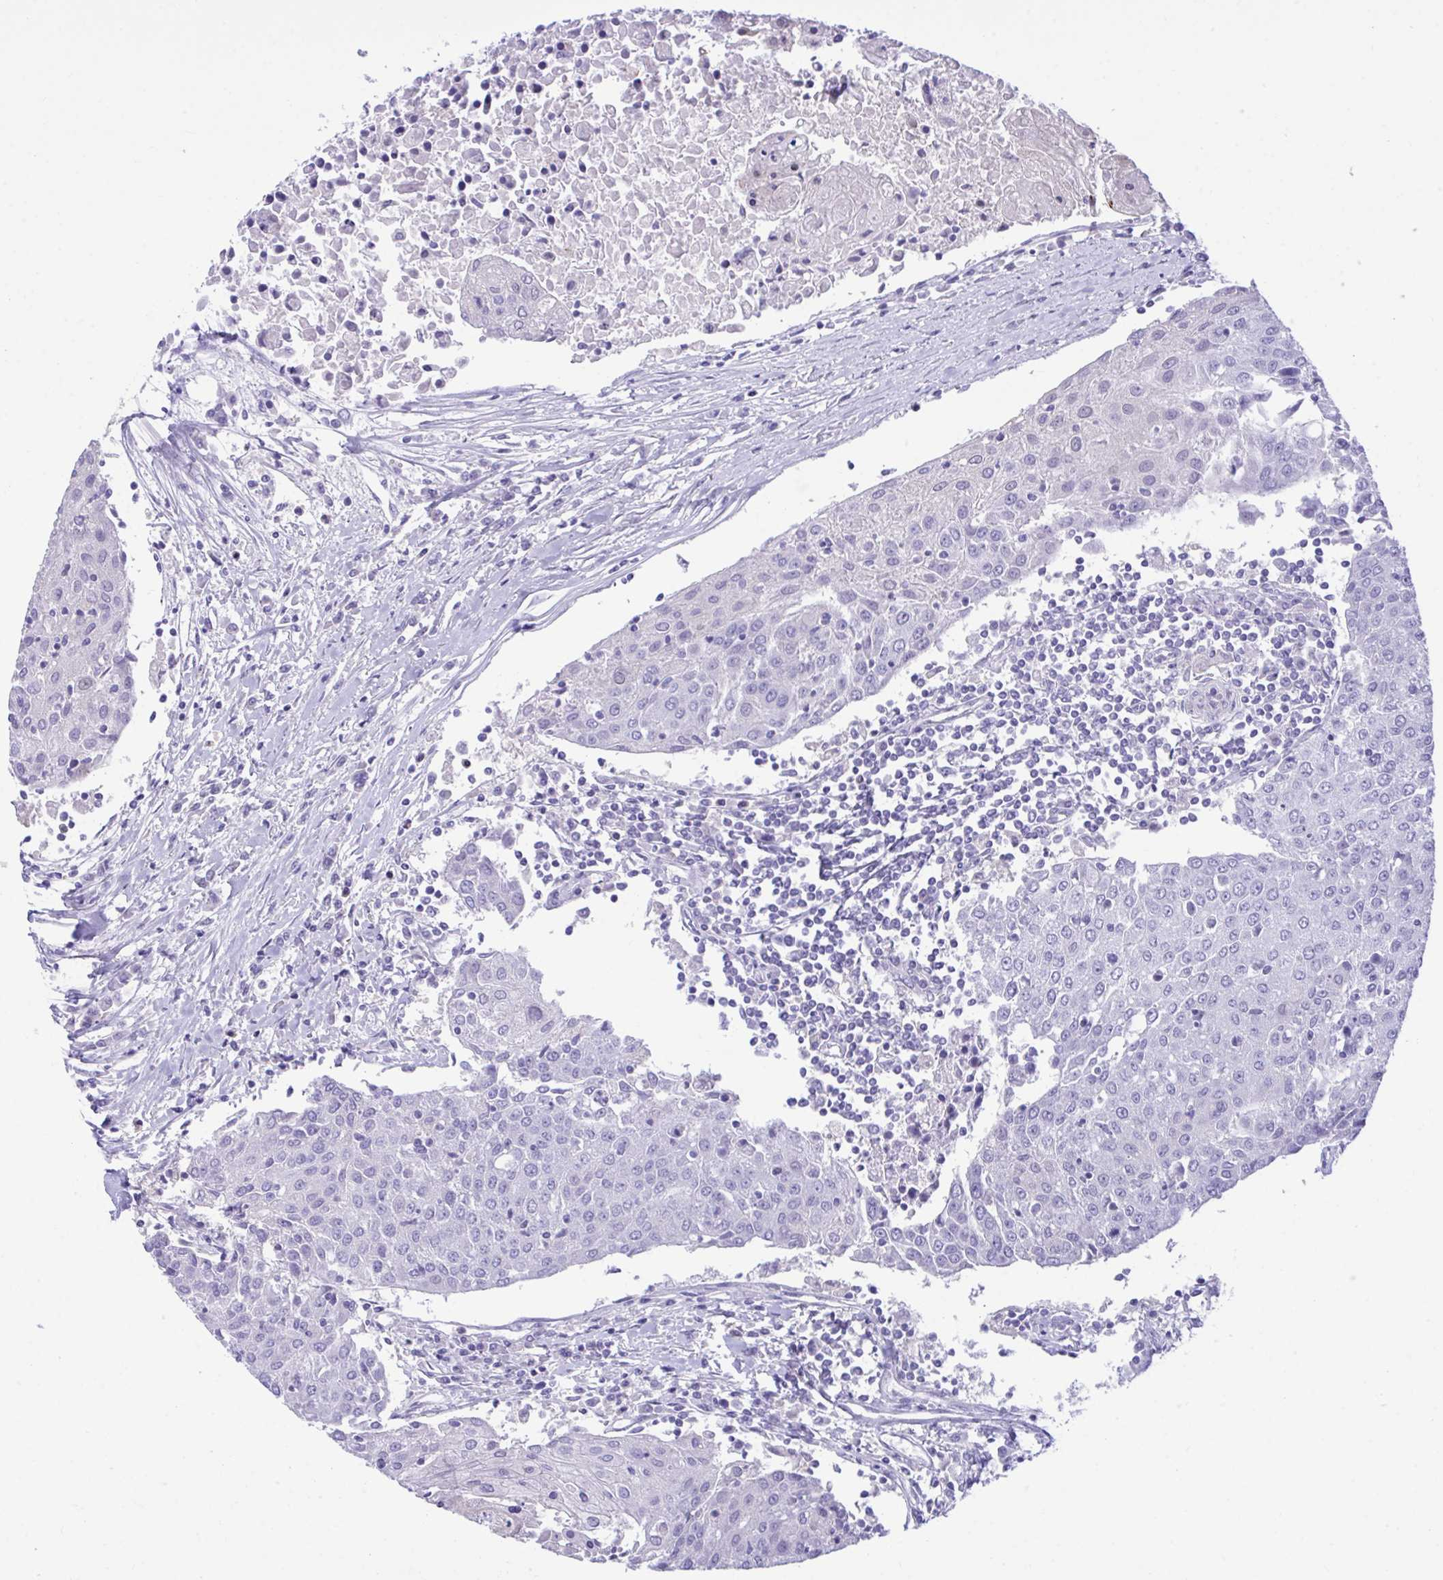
{"staining": {"intensity": "negative", "quantity": "none", "location": "none"}, "tissue": "urothelial cancer", "cell_type": "Tumor cells", "image_type": "cancer", "snomed": [{"axis": "morphology", "description": "Urothelial carcinoma, High grade"}, {"axis": "topography", "description": "Urinary bladder"}], "caption": "Immunohistochemical staining of urothelial cancer demonstrates no significant expression in tumor cells.", "gene": "PLEKHH1", "patient": {"sex": "female", "age": 85}}